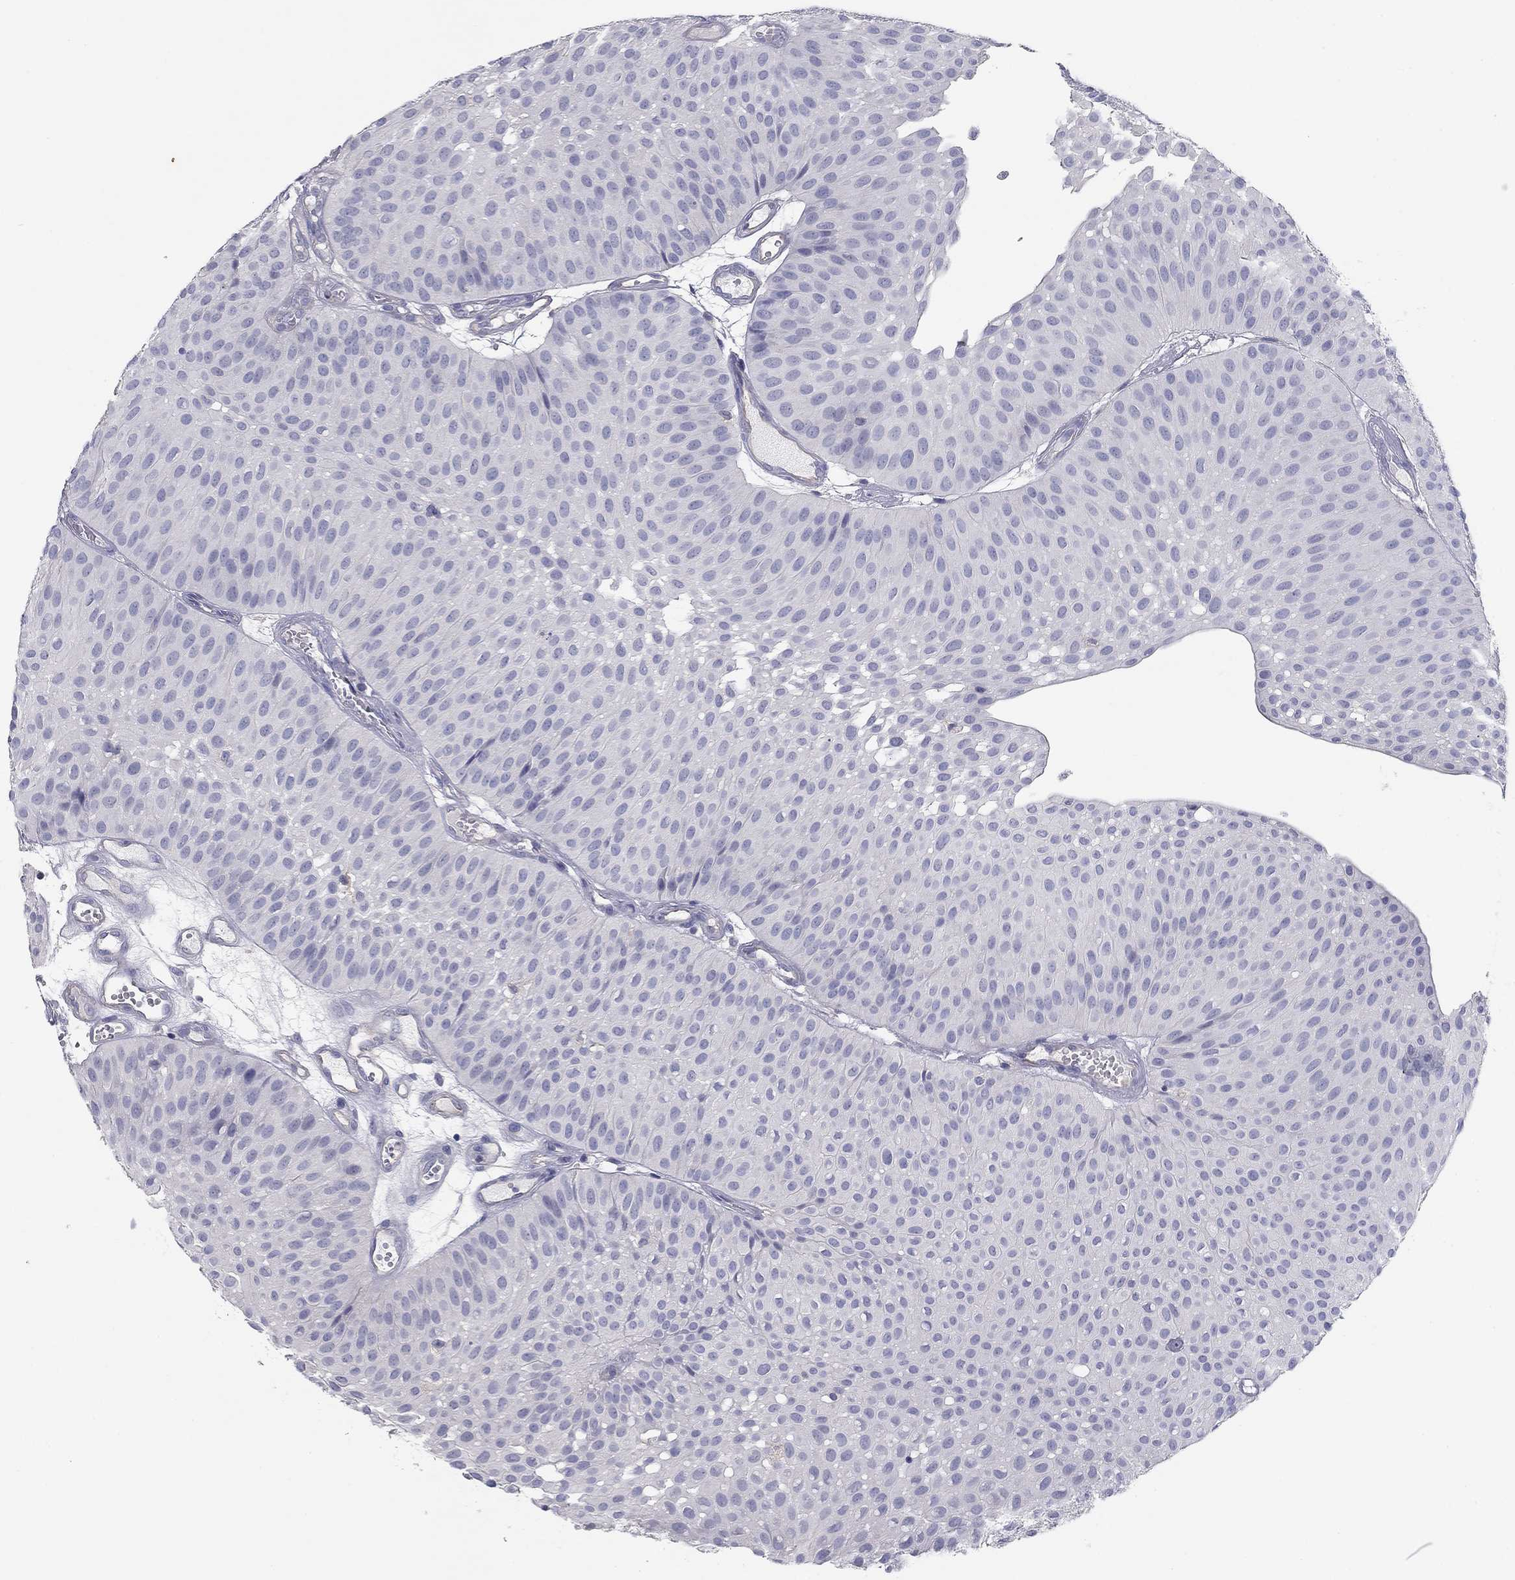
{"staining": {"intensity": "negative", "quantity": "none", "location": "none"}, "tissue": "urothelial cancer", "cell_type": "Tumor cells", "image_type": "cancer", "snomed": [{"axis": "morphology", "description": "Urothelial carcinoma, Low grade"}, {"axis": "topography", "description": "Urinary bladder"}], "caption": "This is an immunohistochemistry (IHC) photomicrograph of human urothelial cancer. There is no staining in tumor cells.", "gene": "SEPTIN3", "patient": {"sex": "male", "age": 64}}